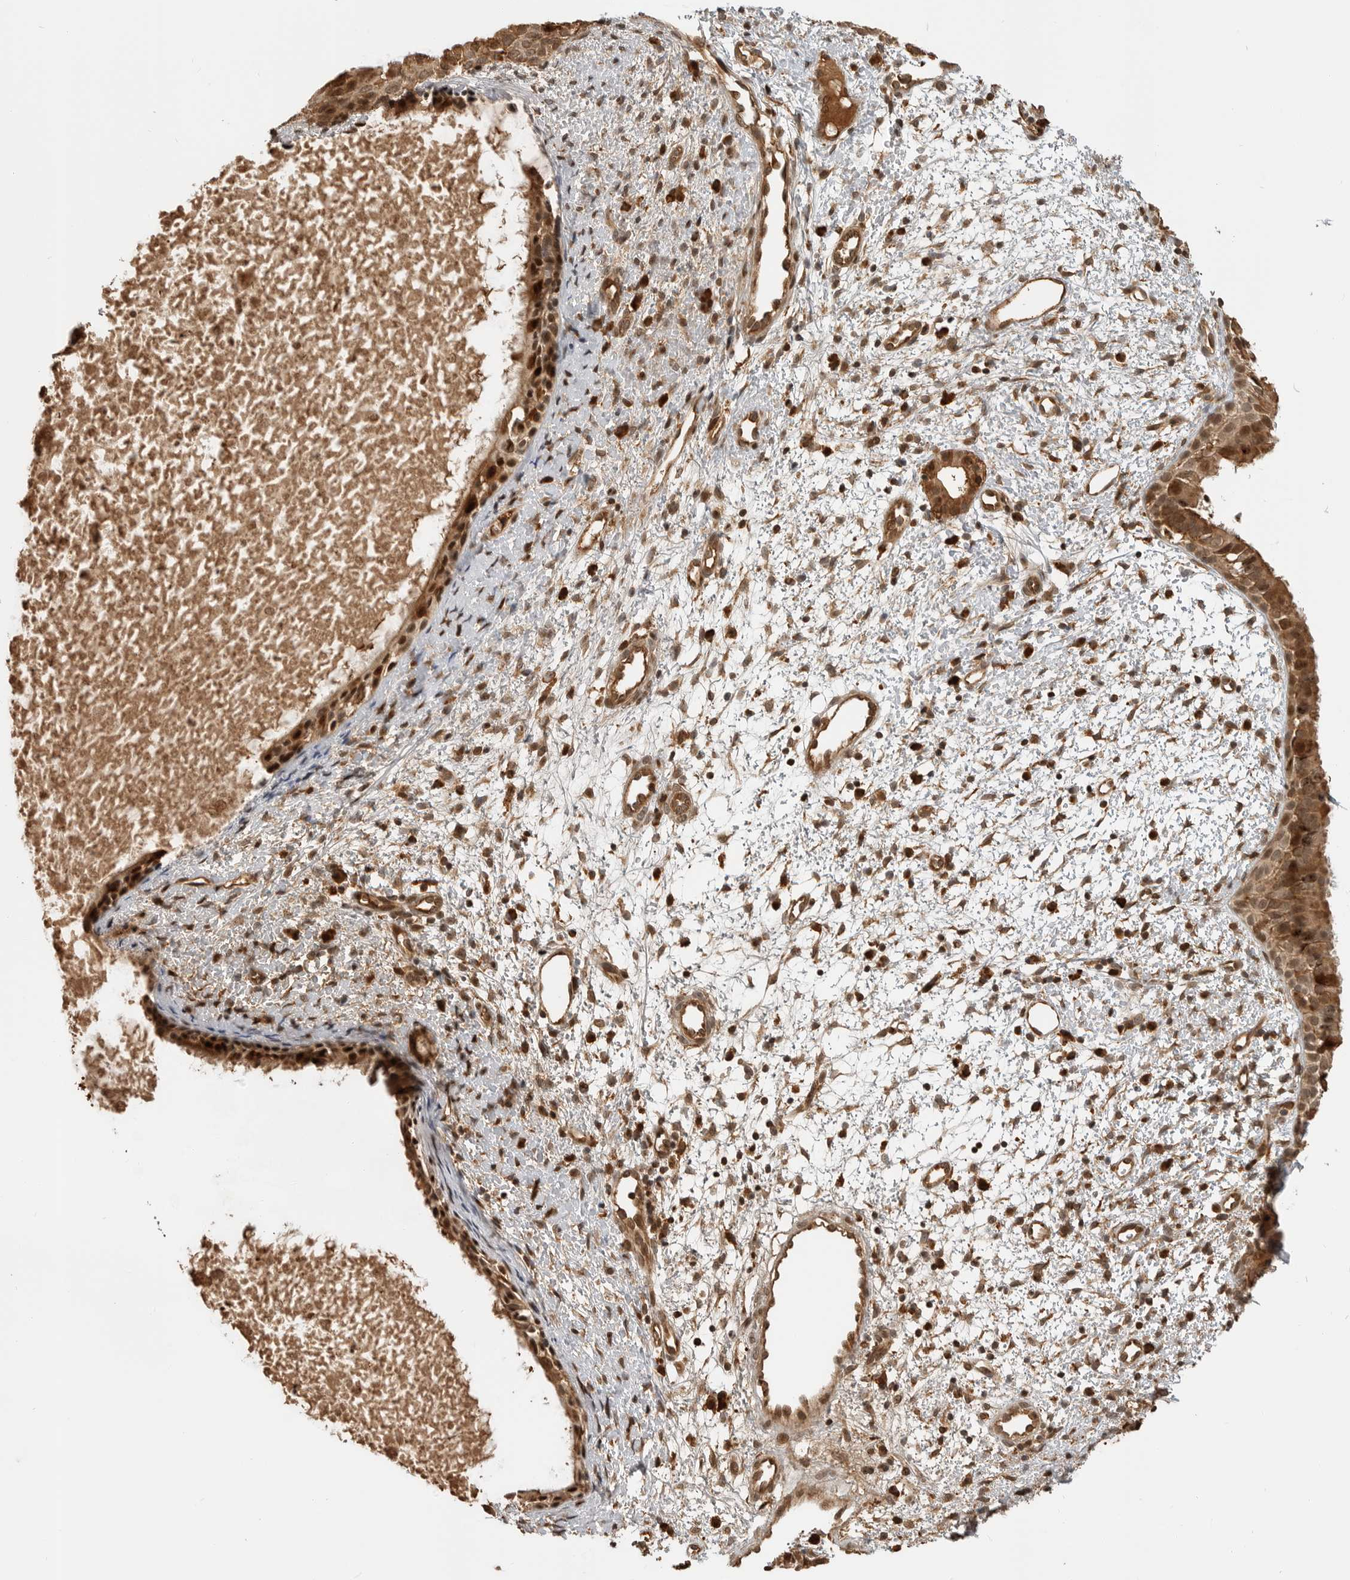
{"staining": {"intensity": "strong", "quantity": ">75%", "location": "cytoplasmic/membranous,nuclear"}, "tissue": "nasopharynx", "cell_type": "Respiratory epithelial cells", "image_type": "normal", "snomed": [{"axis": "morphology", "description": "Normal tissue, NOS"}, {"axis": "topography", "description": "Nasopharynx"}], "caption": "A brown stain highlights strong cytoplasmic/membranous,nuclear staining of a protein in respiratory epithelial cells of unremarkable human nasopharynx. The protein is shown in brown color, while the nuclei are stained blue.", "gene": "BMP2K", "patient": {"sex": "male", "age": 22}}